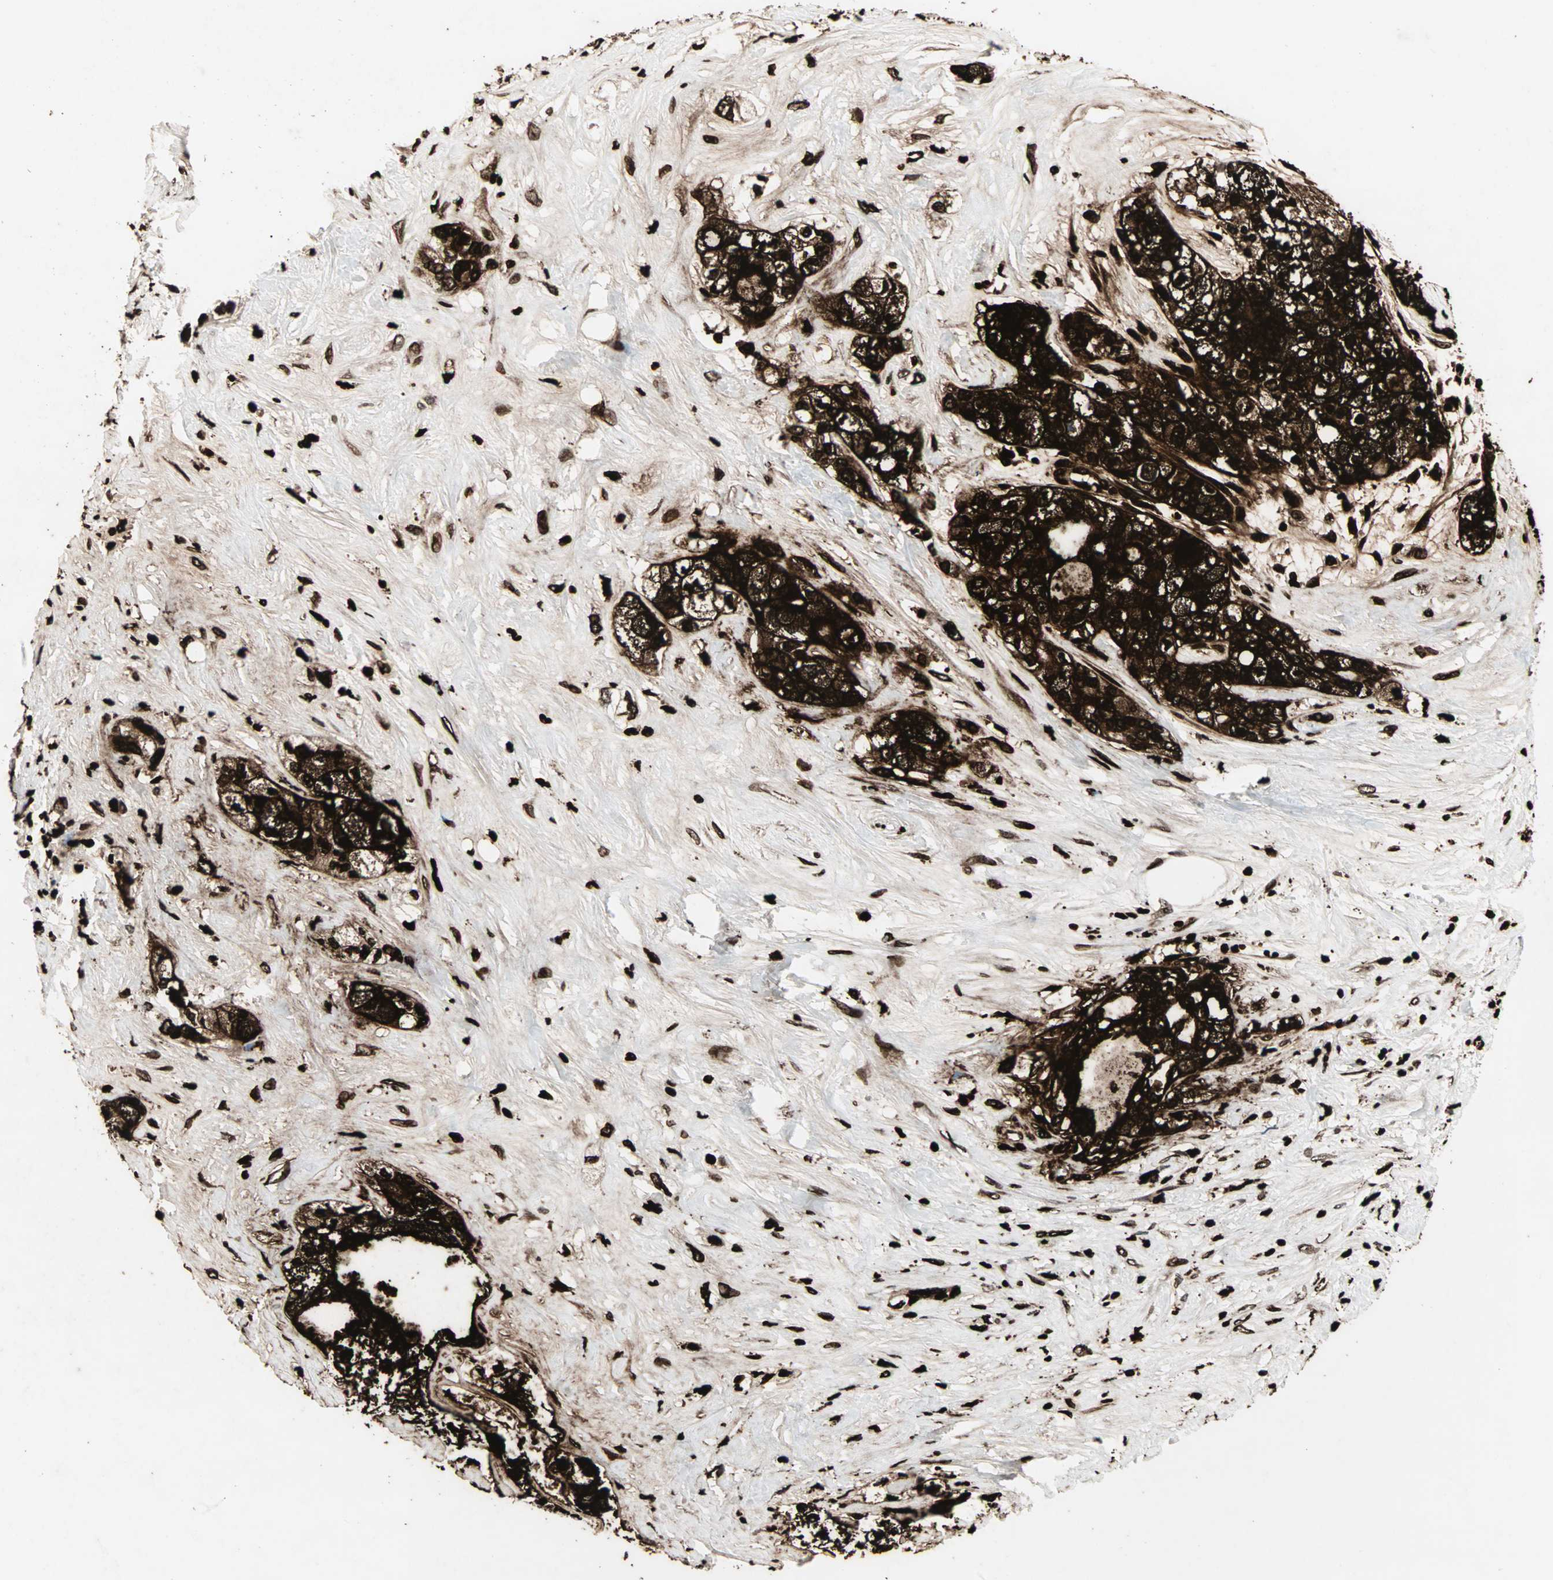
{"staining": {"intensity": "strong", "quantity": ">75%", "location": "cytoplasmic/membranous,nuclear"}, "tissue": "pancreatic cancer", "cell_type": "Tumor cells", "image_type": "cancer", "snomed": [{"axis": "morphology", "description": "Adenocarcinoma, NOS"}, {"axis": "topography", "description": "Pancreas"}], "caption": "A high-resolution histopathology image shows immunohistochemistry (IHC) staining of pancreatic cancer (adenocarcinoma), which reveals strong cytoplasmic/membranous and nuclear positivity in approximately >75% of tumor cells.", "gene": "CEACAM6", "patient": {"sex": "male", "age": 70}}